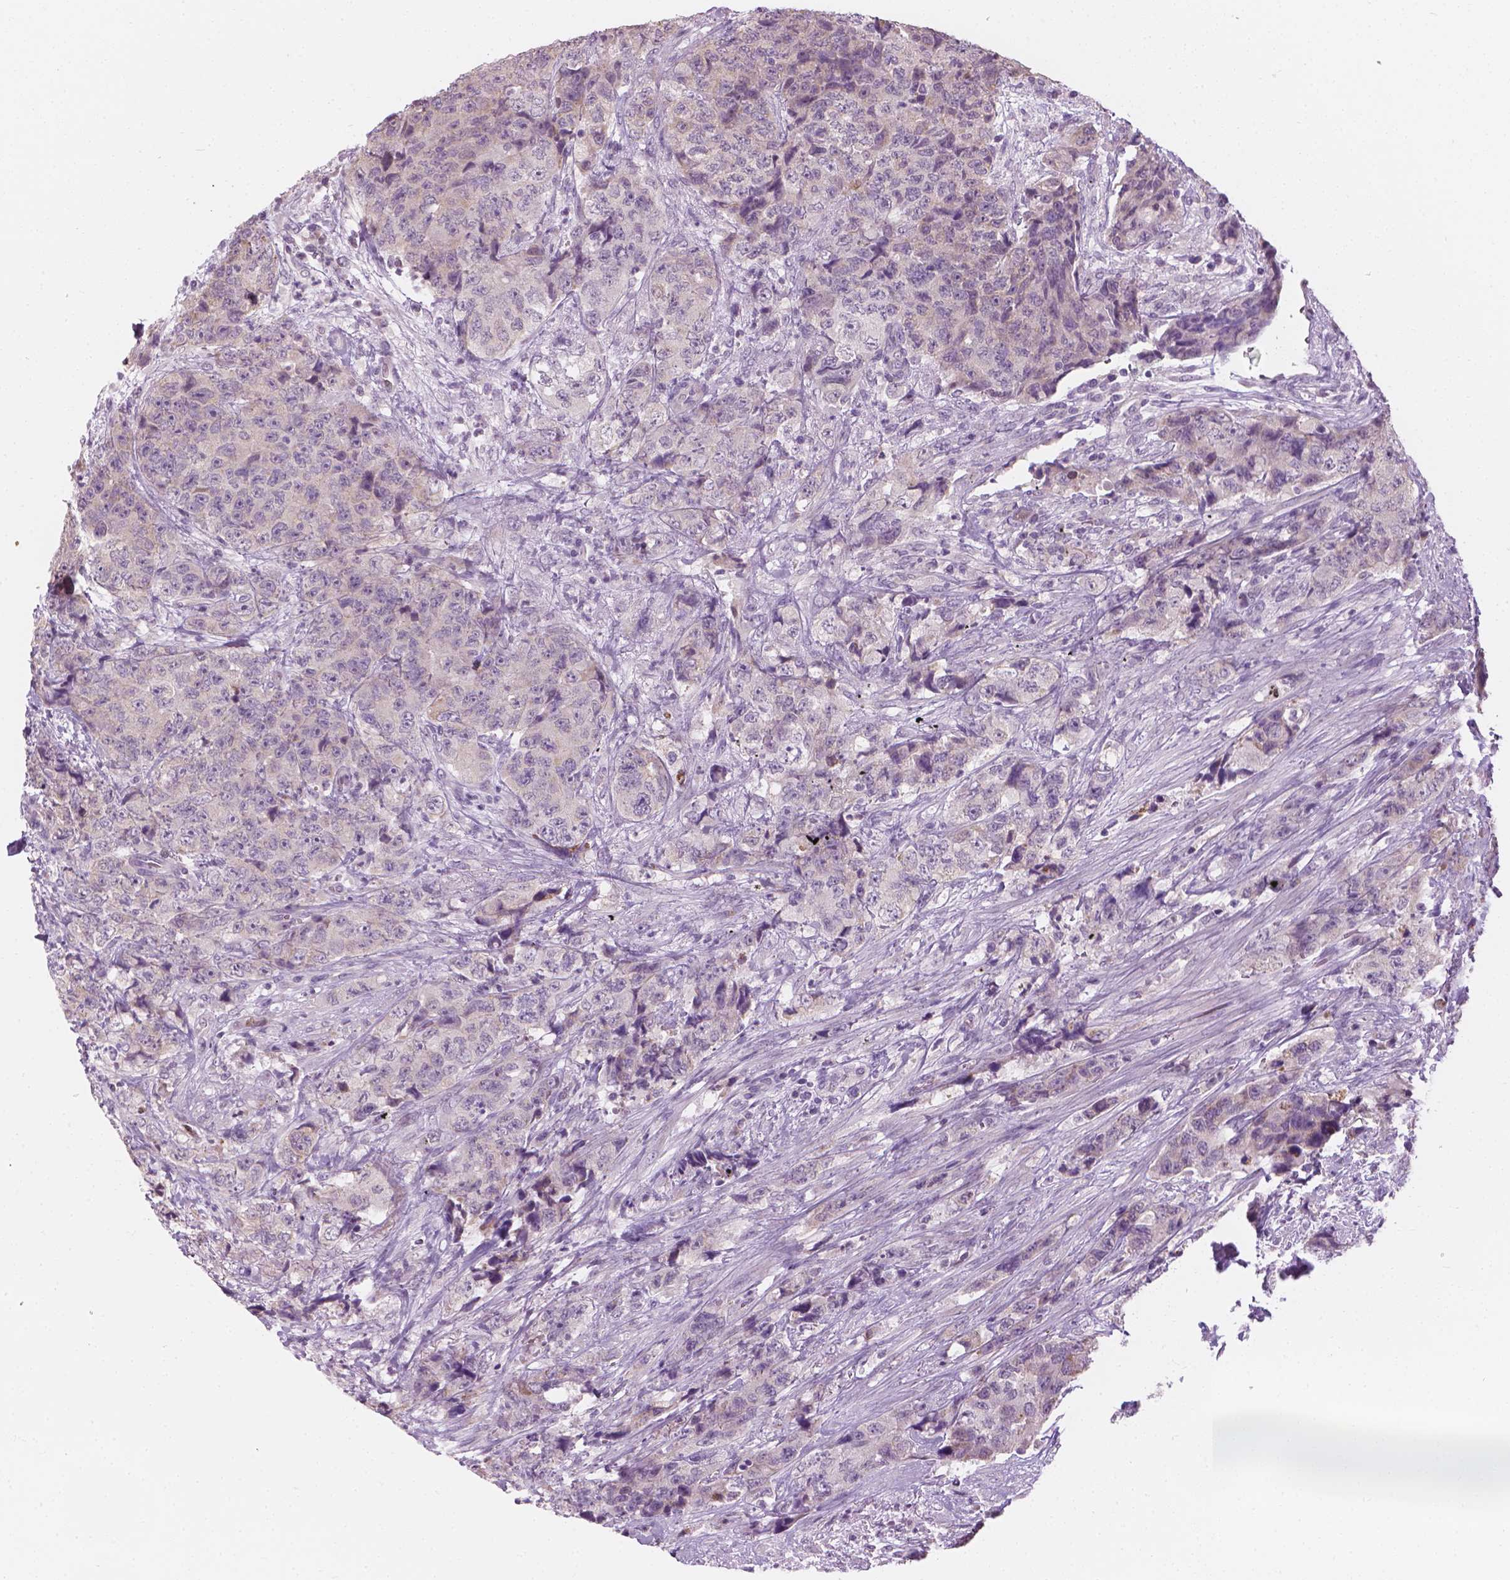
{"staining": {"intensity": "negative", "quantity": "none", "location": "none"}, "tissue": "urothelial cancer", "cell_type": "Tumor cells", "image_type": "cancer", "snomed": [{"axis": "morphology", "description": "Urothelial carcinoma, High grade"}, {"axis": "topography", "description": "Urinary bladder"}], "caption": "A micrograph of human urothelial carcinoma (high-grade) is negative for staining in tumor cells.", "gene": "CFAP126", "patient": {"sex": "female", "age": 78}}